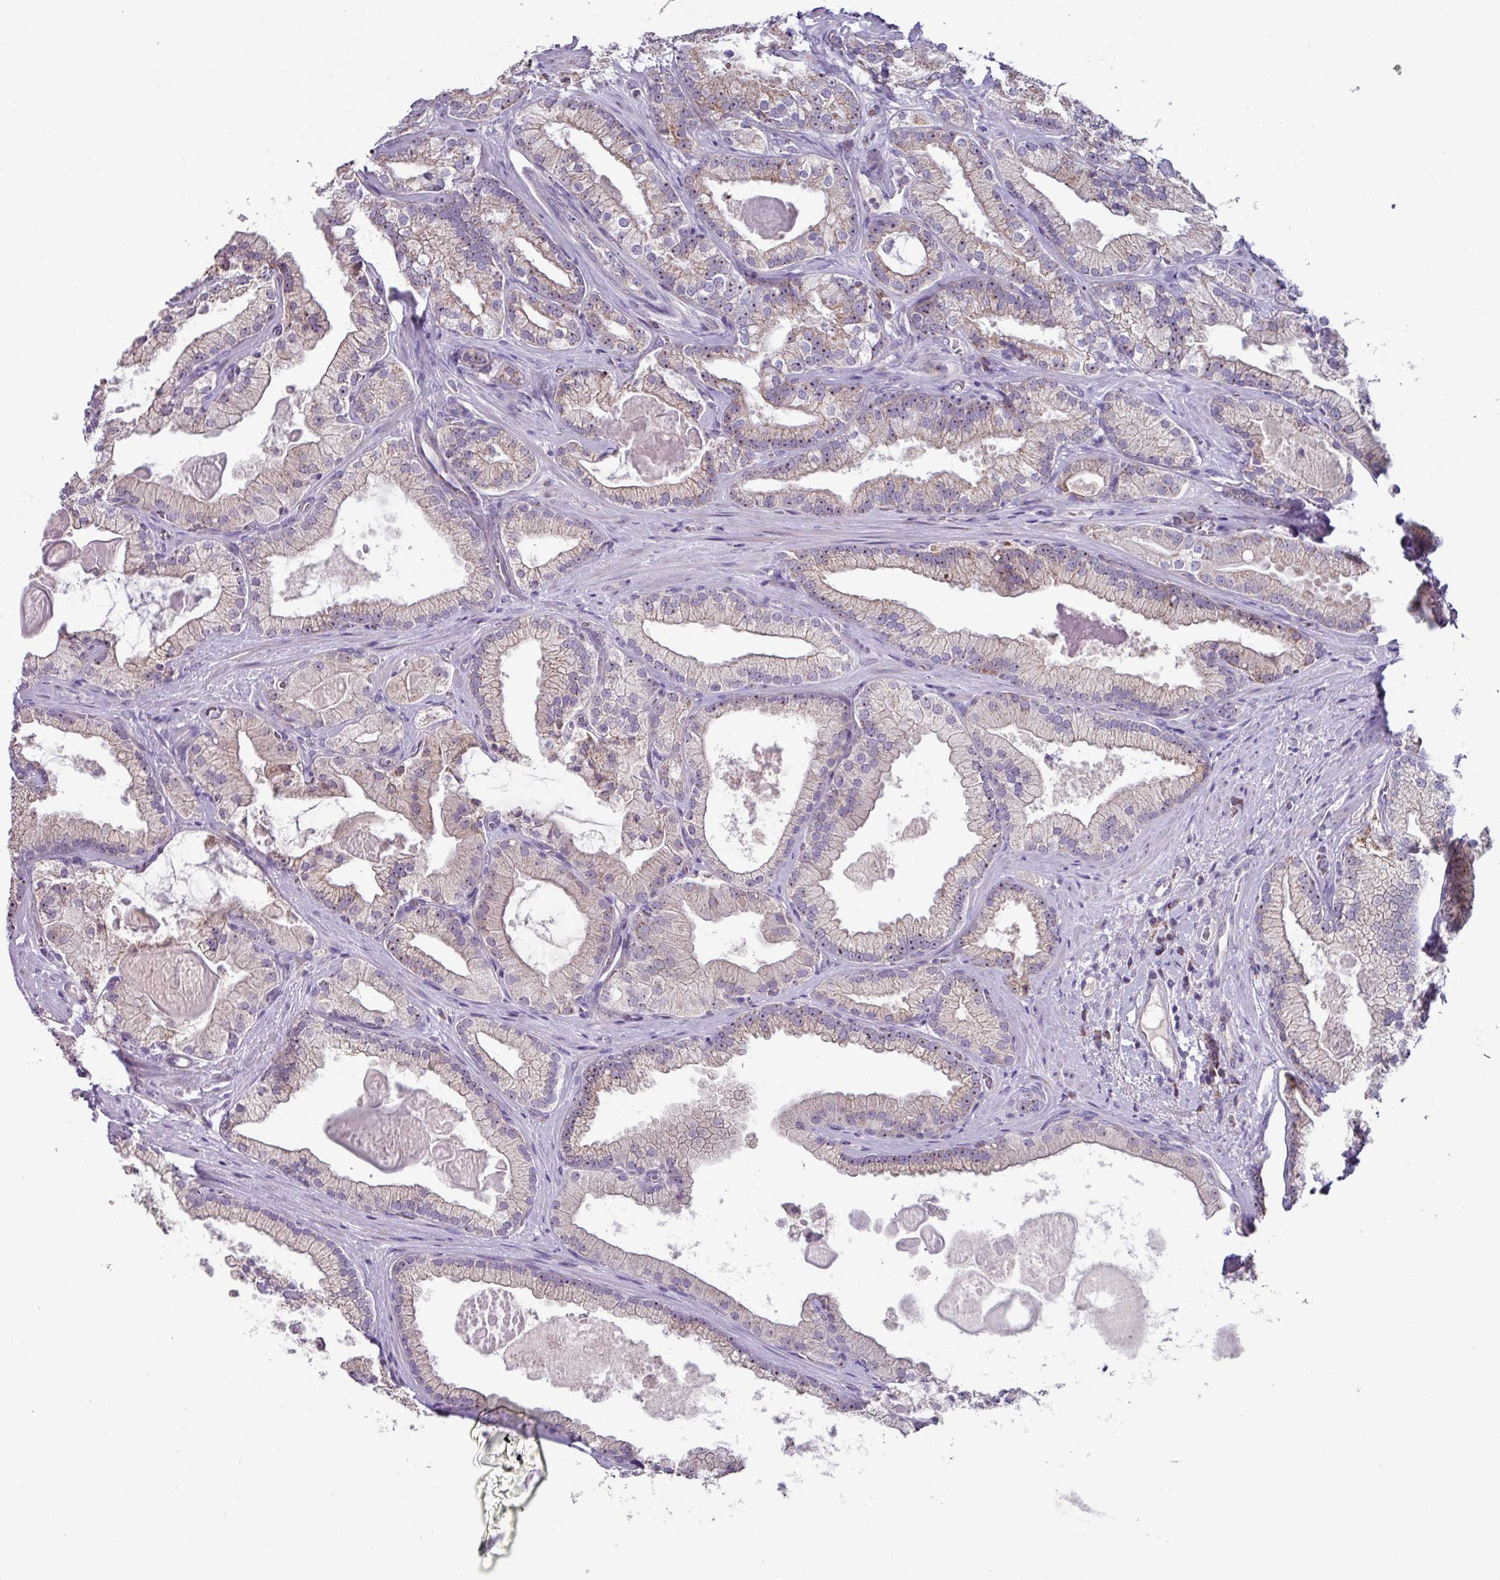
{"staining": {"intensity": "weak", "quantity": "25%-75%", "location": "cytoplasmic/membranous"}, "tissue": "prostate cancer", "cell_type": "Tumor cells", "image_type": "cancer", "snomed": [{"axis": "morphology", "description": "Adenocarcinoma, High grade"}, {"axis": "topography", "description": "Prostate"}], "caption": "Immunohistochemistry (IHC) staining of prostate adenocarcinoma (high-grade), which shows low levels of weak cytoplasmic/membranous staining in about 25%-75% of tumor cells indicating weak cytoplasmic/membranous protein positivity. The staining was performed using DAB (3,3'-diaminobenzidine) (brown) for protein detection and nuclei were counterstained in hematoxylin (blue).", "gene": "MT-ND4", "patient": {"sex": "male", "age": 68}}